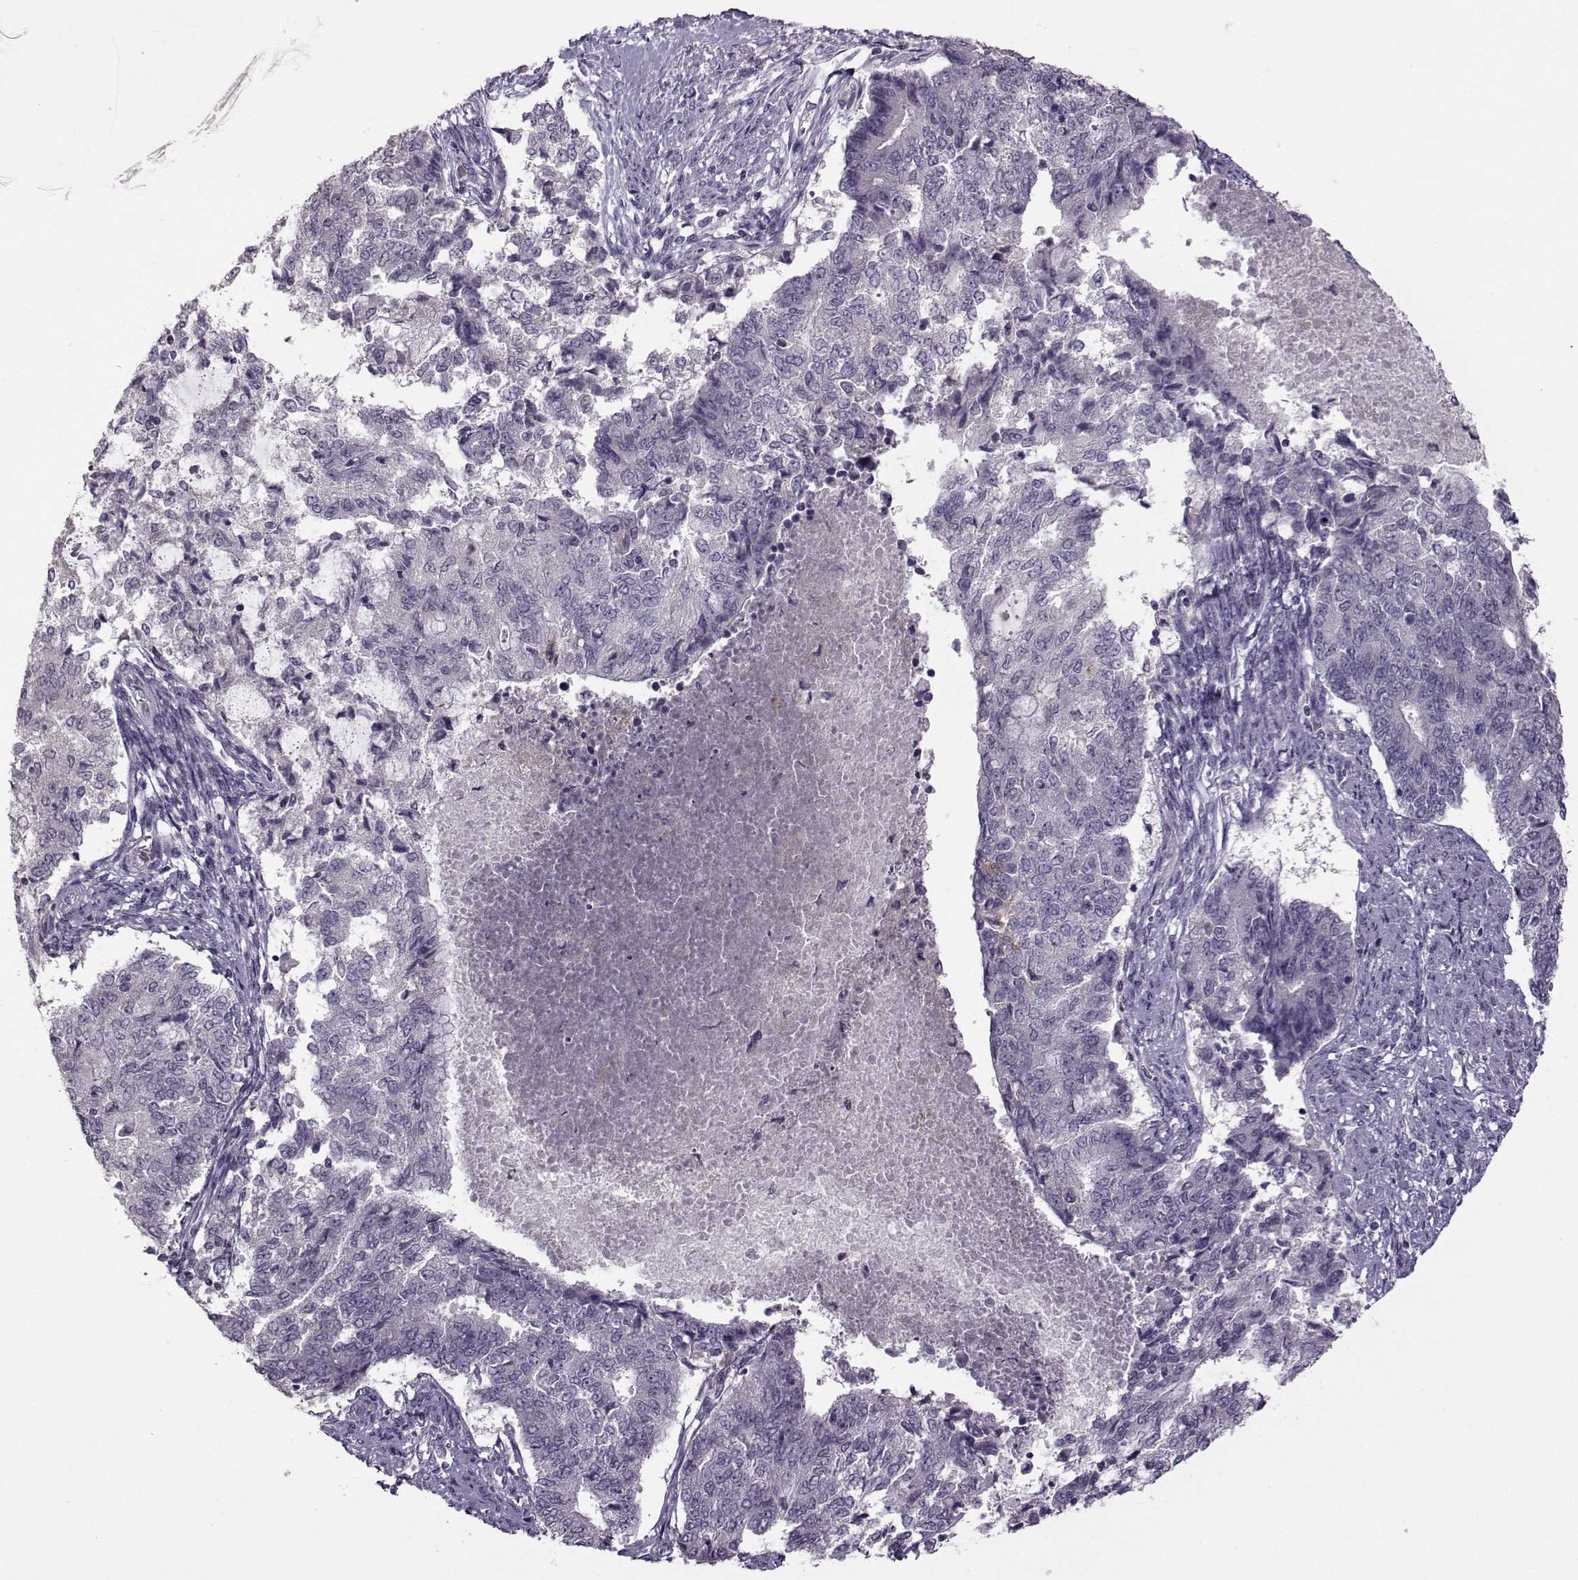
{"staining": {"intensity": "negative", "quantity": "none", "location": "none"}, "tissue": "endometrial cancer", "cell_type": "Tumor cells", "image_type": "cancer", "snomed": [{"axis": "morphology", "description": "Adenocarcinoma, NOS"}, {"axis": "topography", "description": "Endometrium"}], "caption": "High magnification brightfield microscopy of endometrial cancer stained with DAB (3,3'-diaminobenzidine) (brown) and counterstained with hematoxylin (blue): tumor cells show no significant staining.", "gene": "FCAMR", "patient": {"sex": "female", "age": 65}}